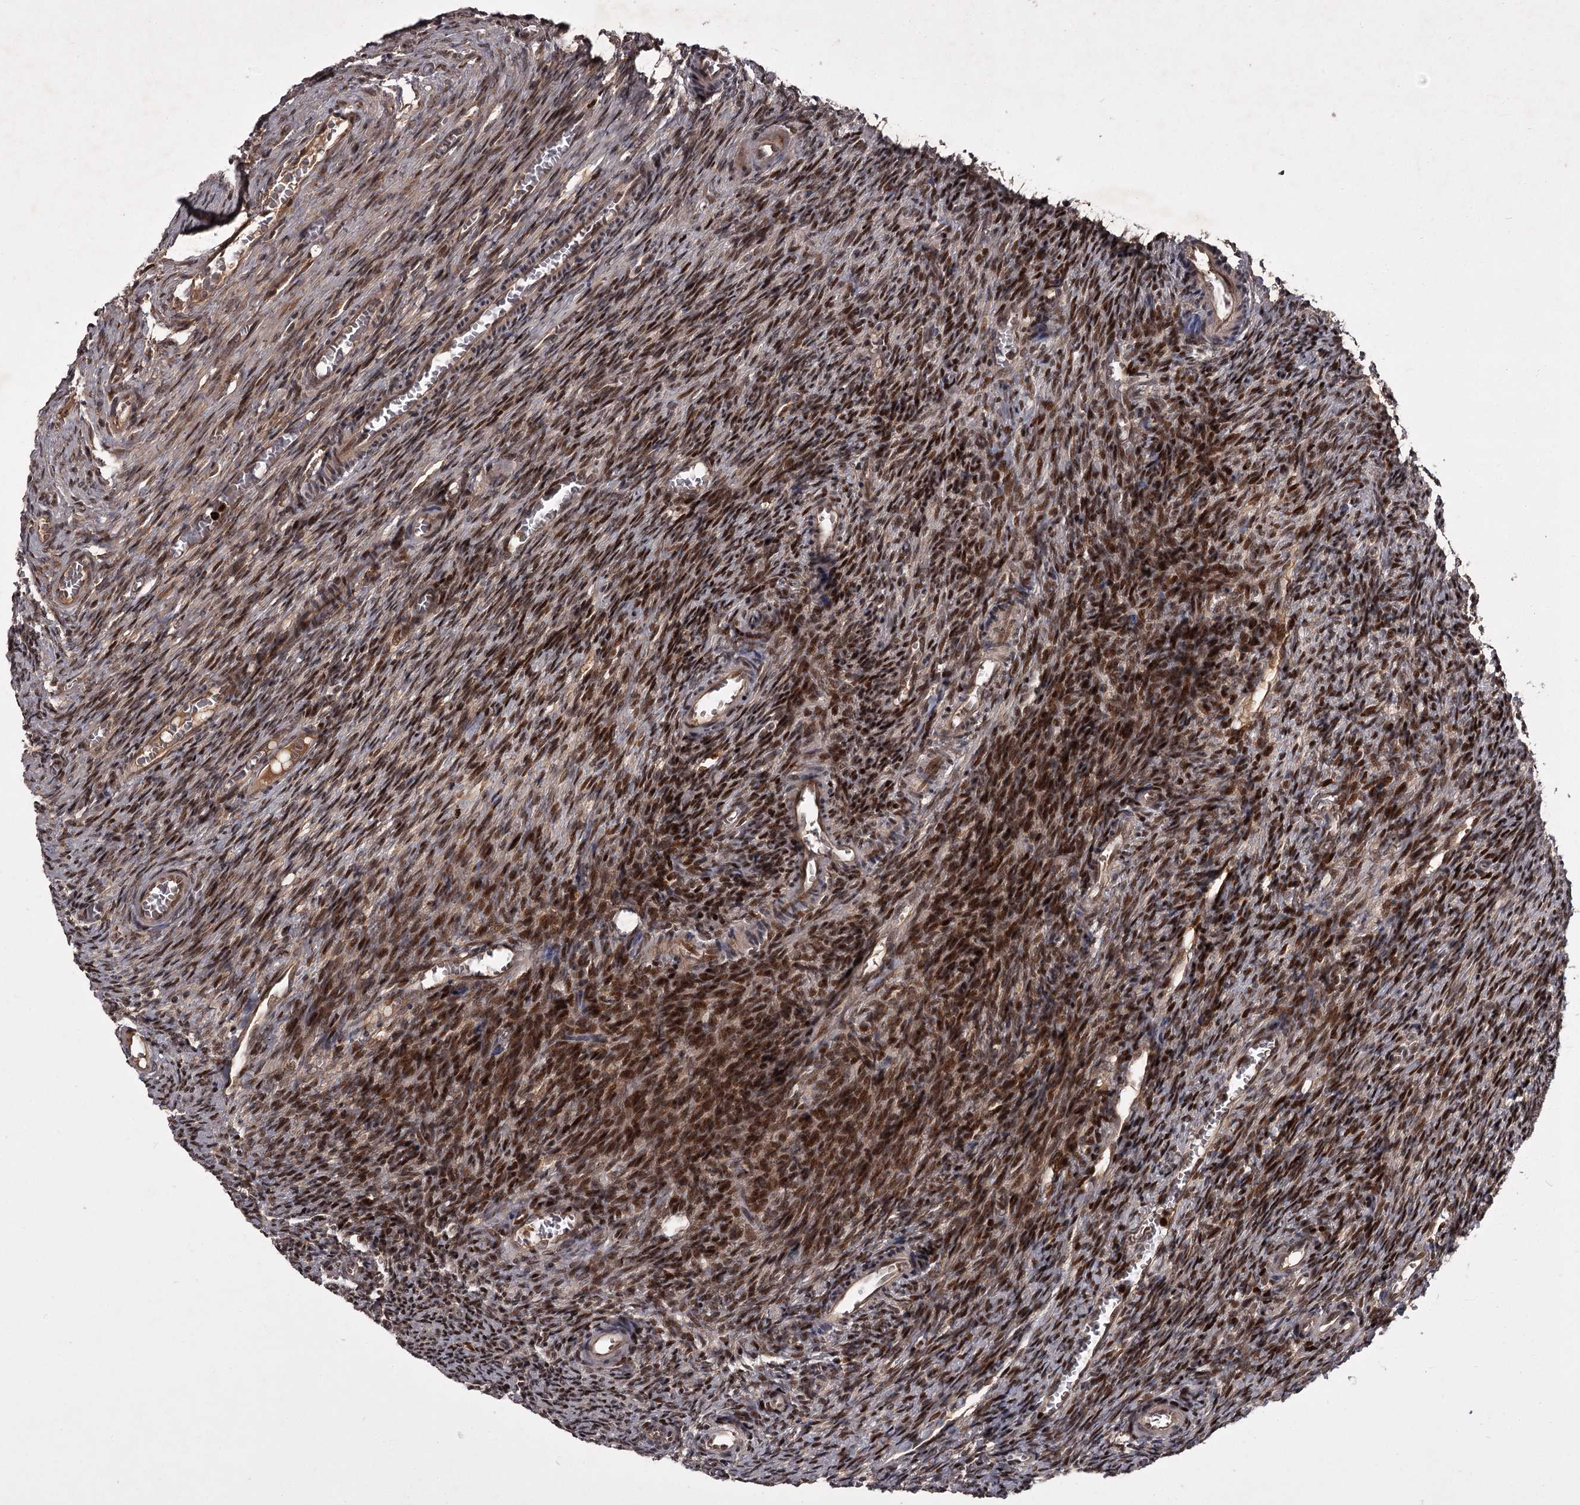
{"staining": {"intensity": "strong", "quantity": "25%-75%", "location": "cytoplasmic/membranous,nuclear"}, "tissue": "ovary", "cell_type": "Ovarian stroma cells", "image_type": "normal", "snomed": [{"axis": "morphology", "description": "Normal tissue, NOS"}, {"axis": "topography", "description": "Ovary"}], "caption": "Ovary was stained to show a protein in brown. There is high levels of strong cytoplasmic/membranous,nuclear expression in about 25%-75% of ovarian stroma cells. Nuclei are stained in blue.", "gene": "TBC1D23", "patient": {"sex": "female", "age": 27}}